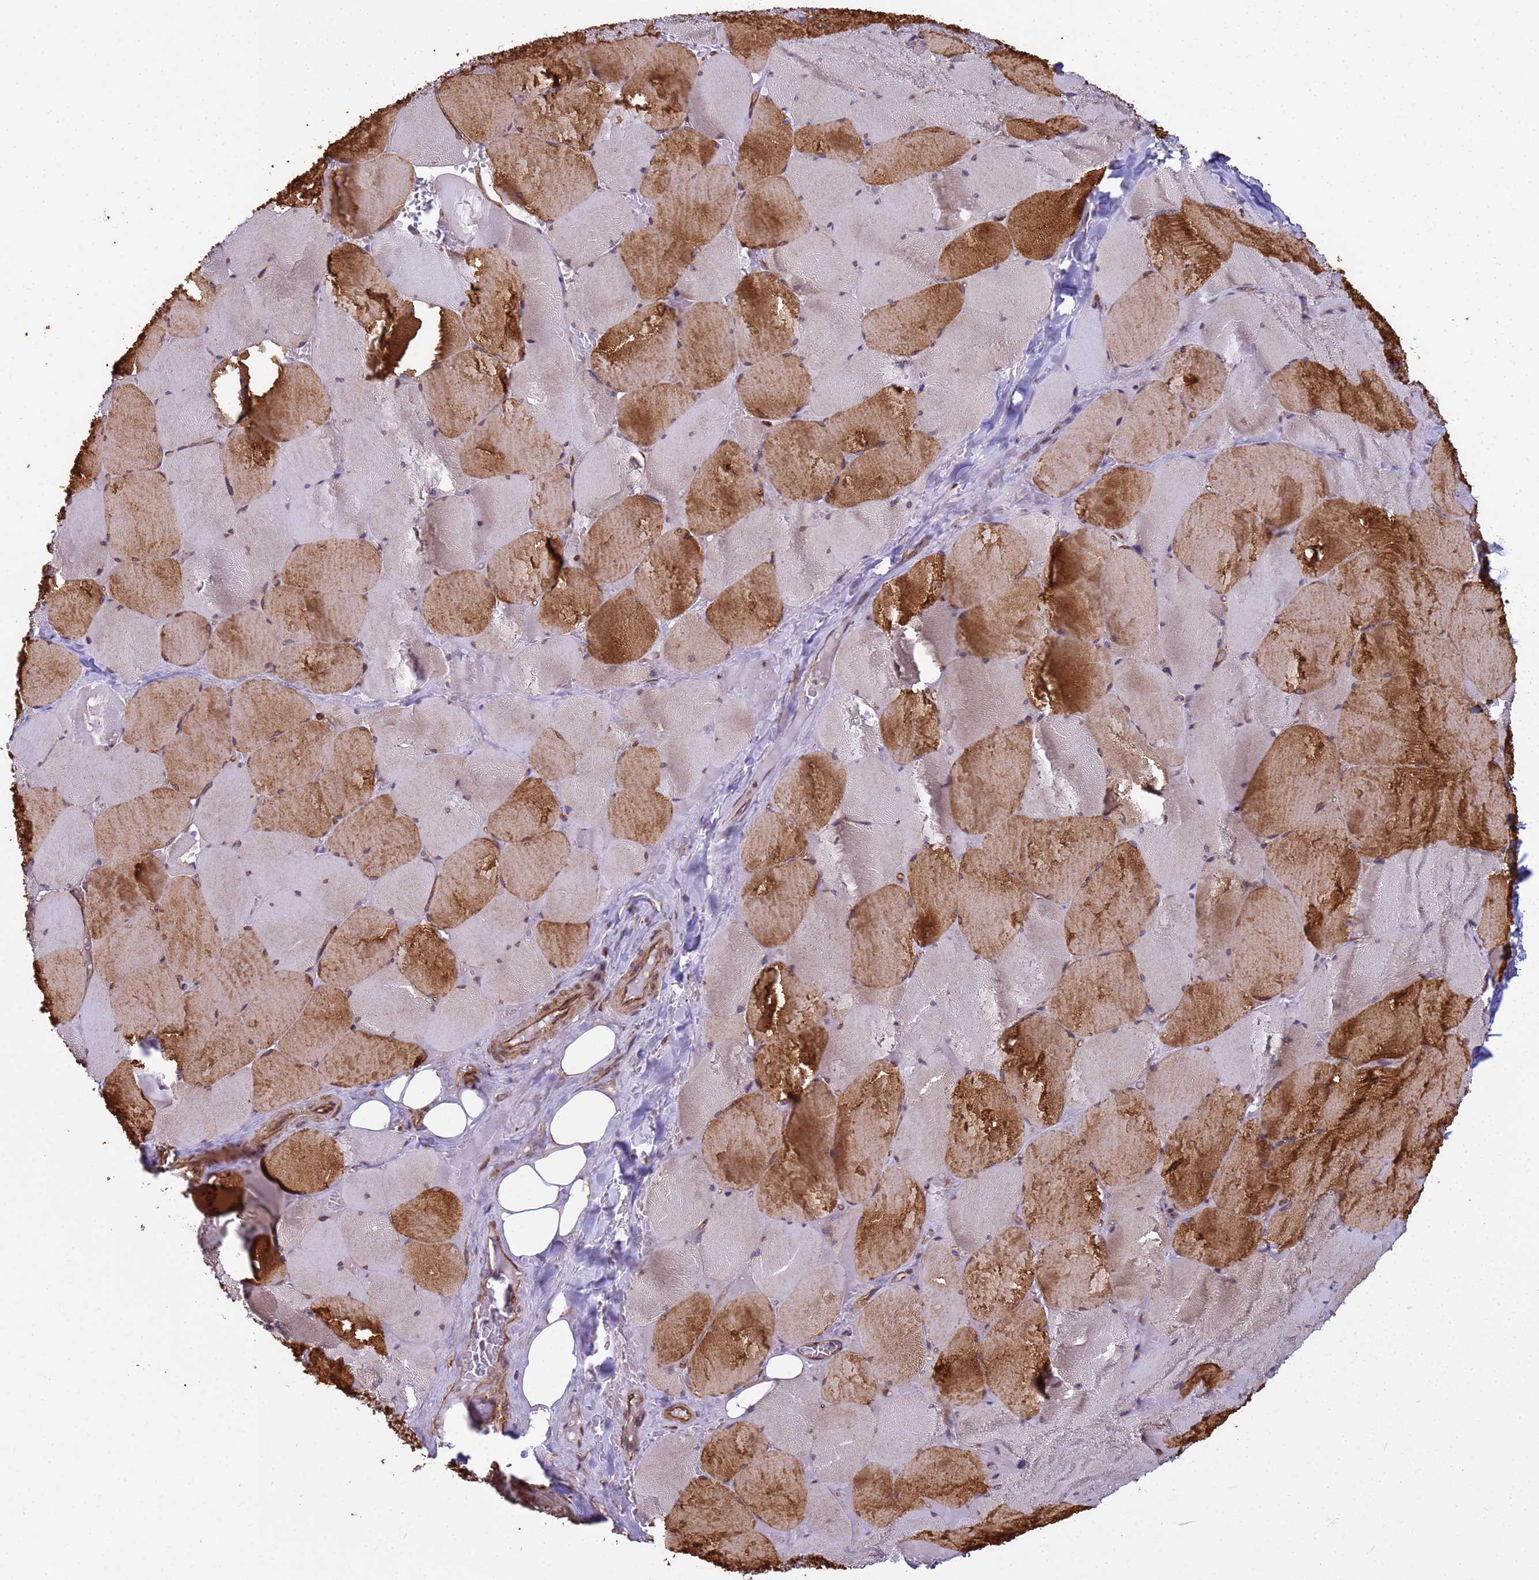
{"staining": {"intensity": "strong", "quantity": "25%-75%", "location": "cytoplasmic/membranous"}, "tissue": "skeletal muscle", "cell_type": "Myocytes", "image_type": "normal", "snomed": [{"axis": "morphology", "description": "Normal tissue, NOS"}, {"axis": "topography", "description": "Skeletal muscle"}, {"axis": "topography", "description": "Head-Neck"}], "caption": "This micrograph reveals immunohistochemistry staining of benign human skeletal muscle, with high strong cytoplasmic/membranous staining in about 25%-75% of myocytes.", "gene": "ITGB4", "patient": {"sex": "male", "age": 66}}